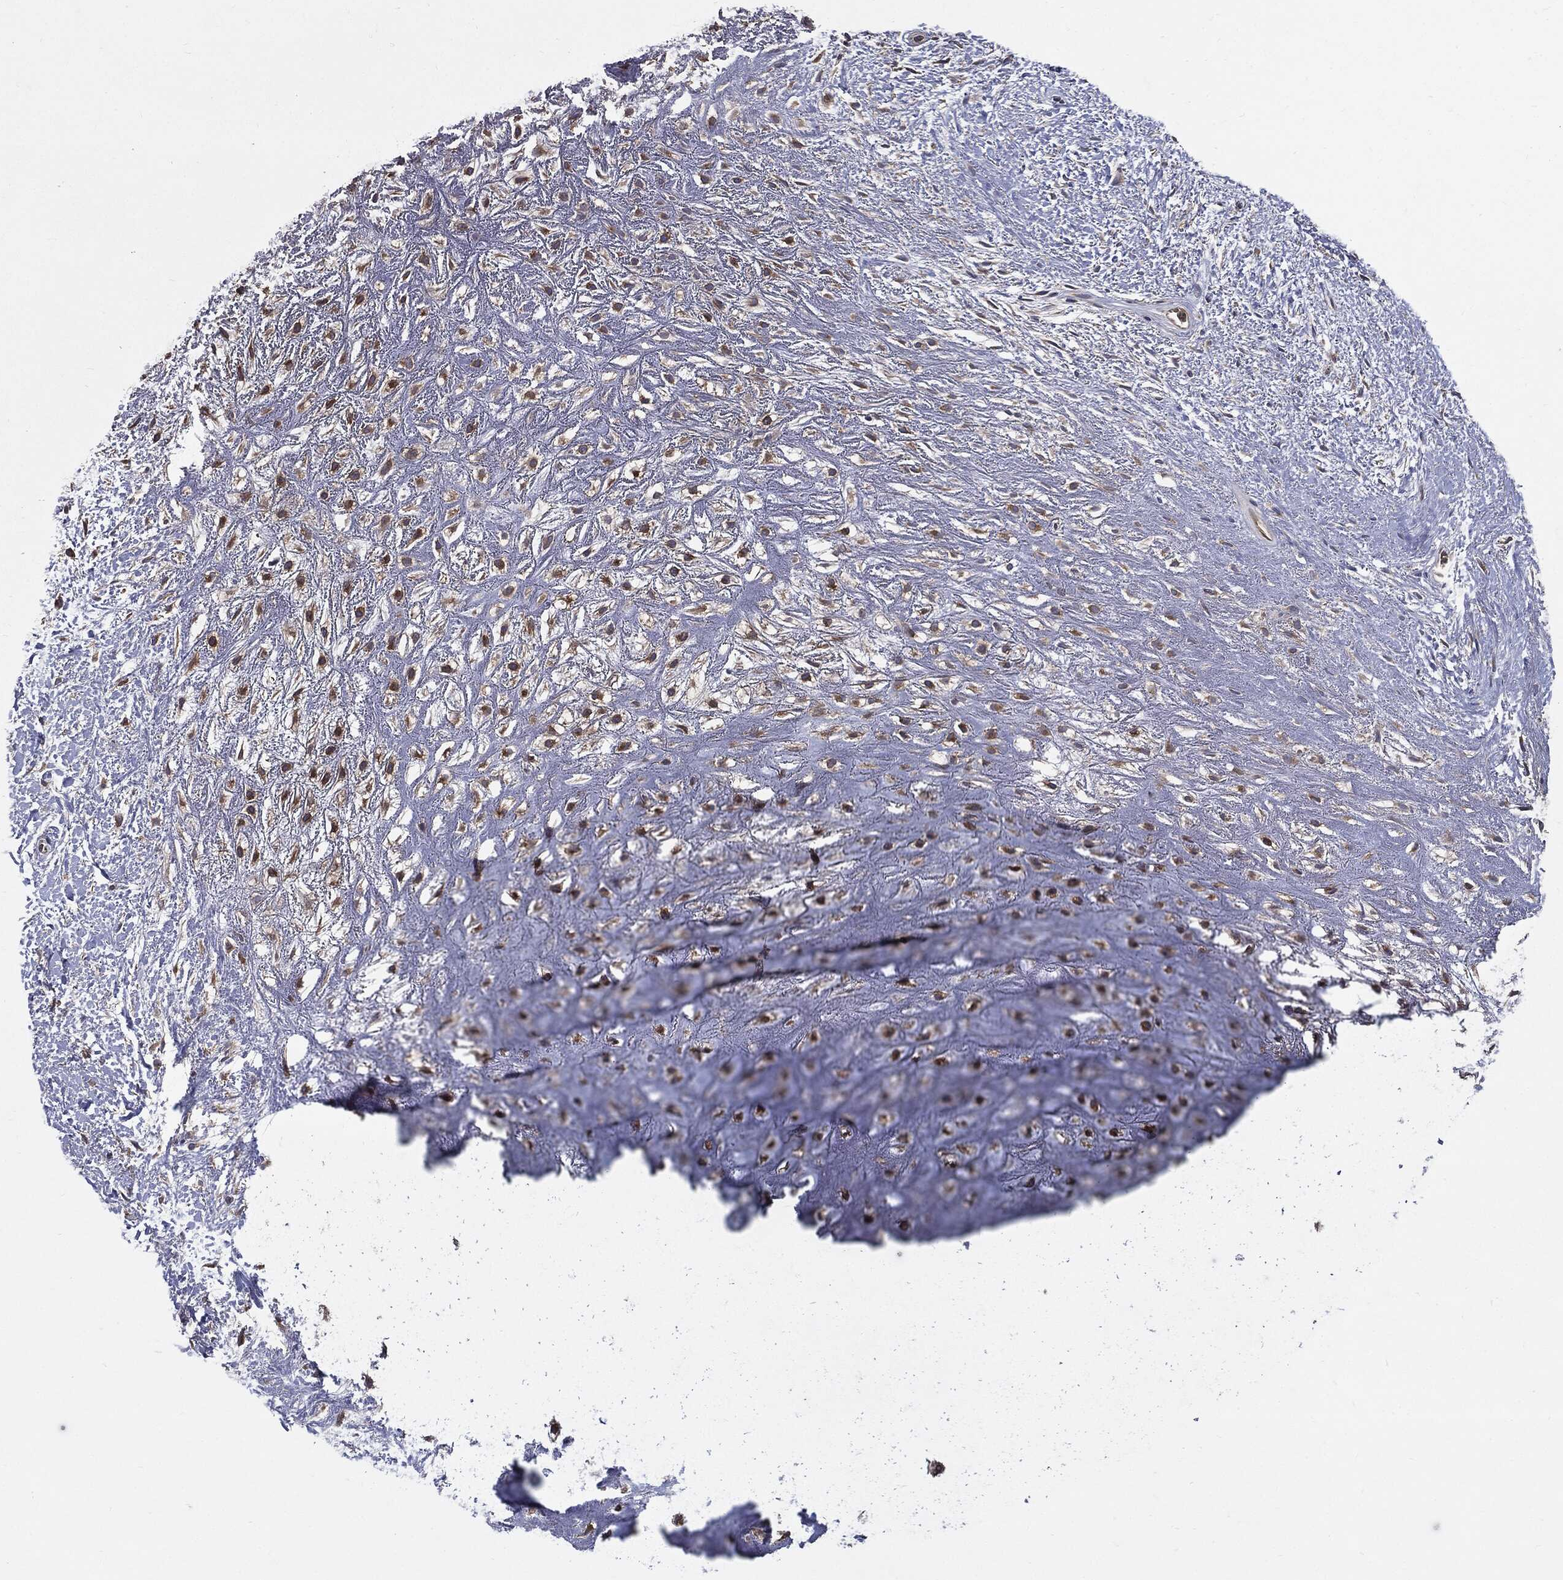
{"staining": {"intensity": "negative", "quantity": "none", "location": "none"}, "tissue": "adipose tissue", "cell_type": "Adipocytes", "image_type": "normal", "snomed": [{"axis": "morphology", "description": "Normal tissue, NOS"}, {"axis": "morphology", "description": "Squamous cell carcinoma, NOS"}, {"axis": "topography", "description": "Cartilage tissue"}, {"axis": "topography", "description": "Head-Neck"}], "caption": "Adipocytes are negative for protein expression in unremarkable human adipose tissue.", "gene": "PDCD6IP", "patient": {"sex": "male", "age": 62}}